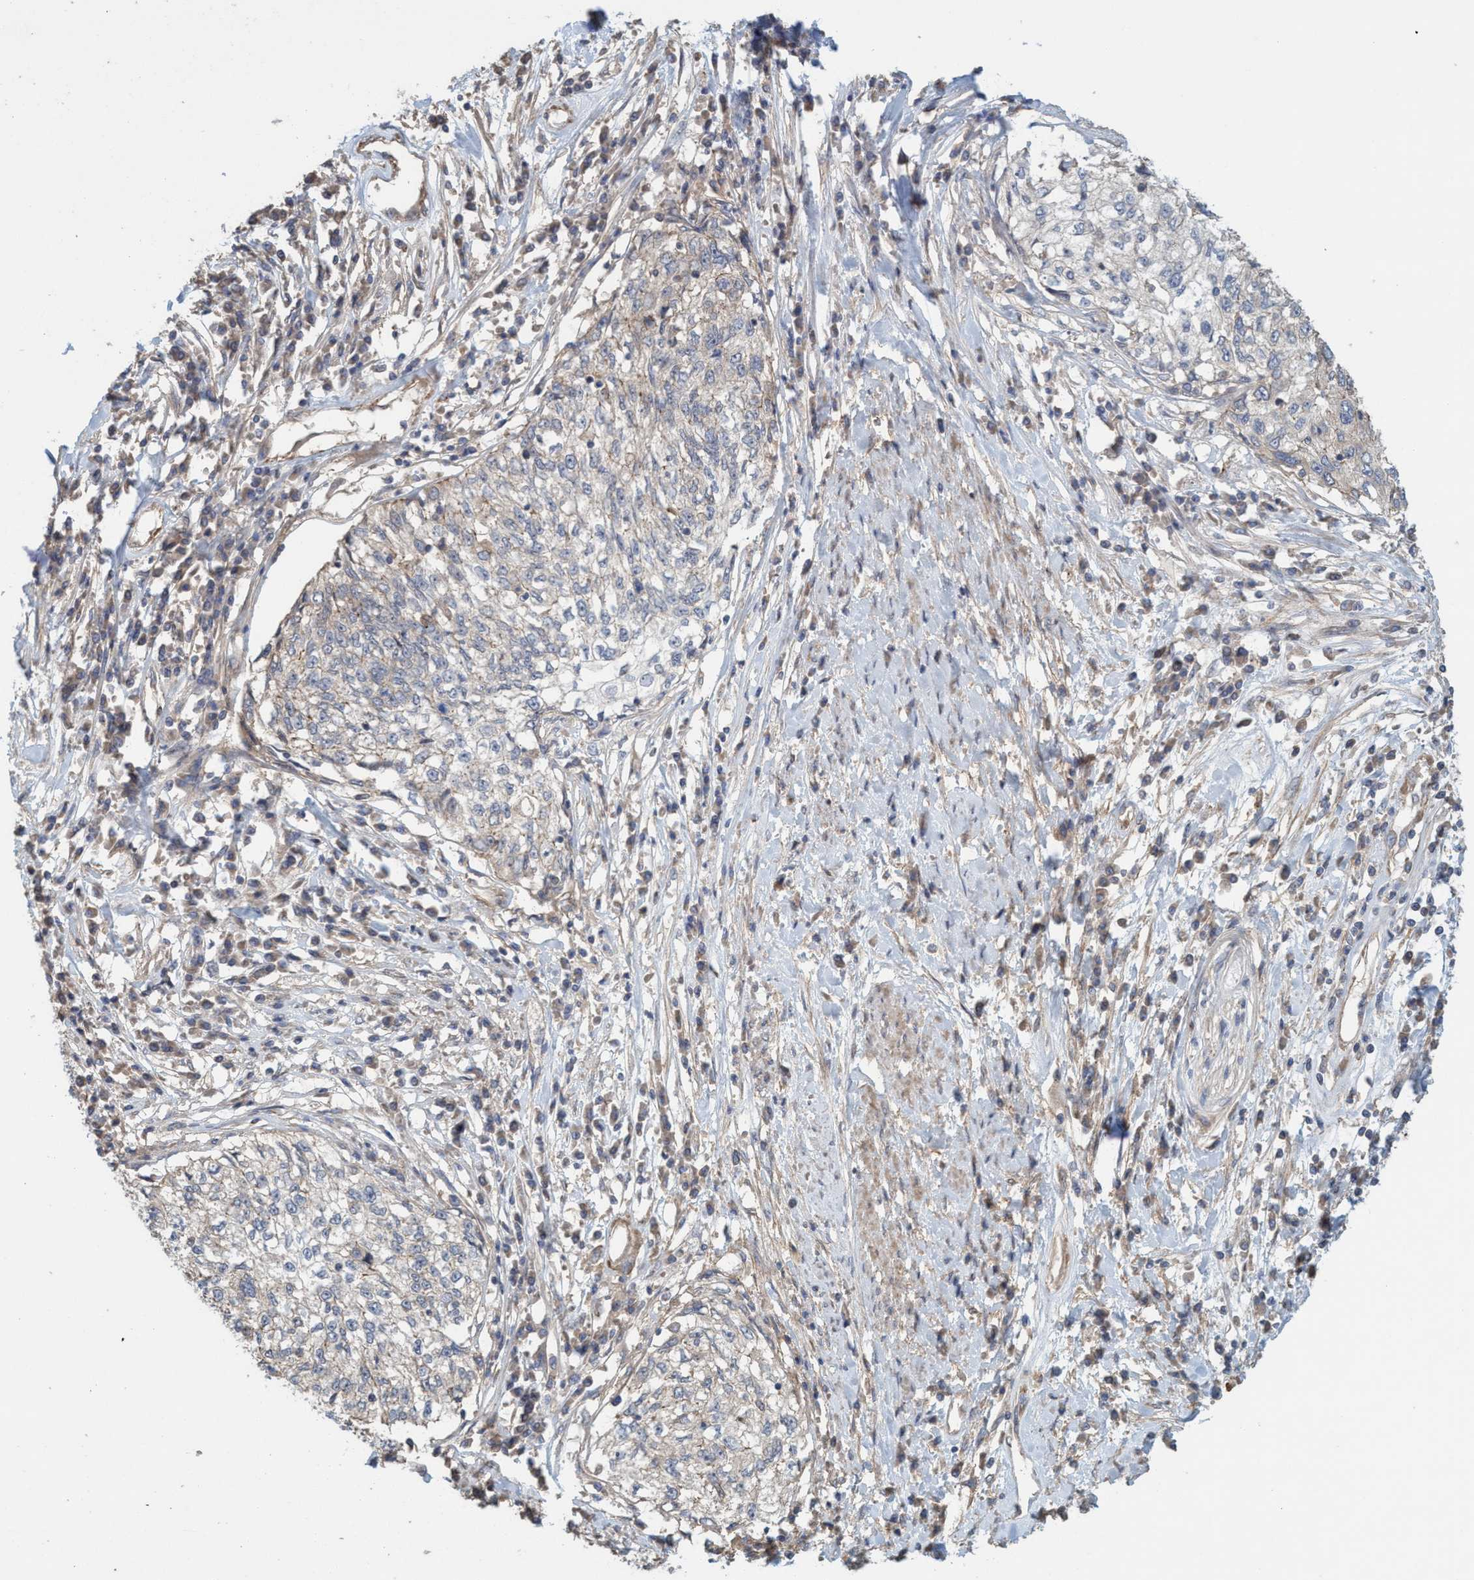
{"staining": {"intensity": "negative", "quantity": "none", "location": "none"}, "tissue": "cervical cancer", "cell_type": "Tumor cells", "image_type": "cancer", "snomed": [{"axis": "morphology", "description": "Squamous cell carcinoma, NOS"}, {"axis": "topography", "description": "Cervix"}], "caption": "IHC micrograph of neoplastic tissue: cervical cancer (squamous cell carcinoma) stained with DAB (3,3'-diaminobenzidine) demonstrates no significant protein staining in tumor cells. (DAB (3,3'-diaminobenzidine) immunohistochemistry with hematoxylin counter stain).", "gene": "SPECC1", "patient": {"sex": "female", "age": 57}}